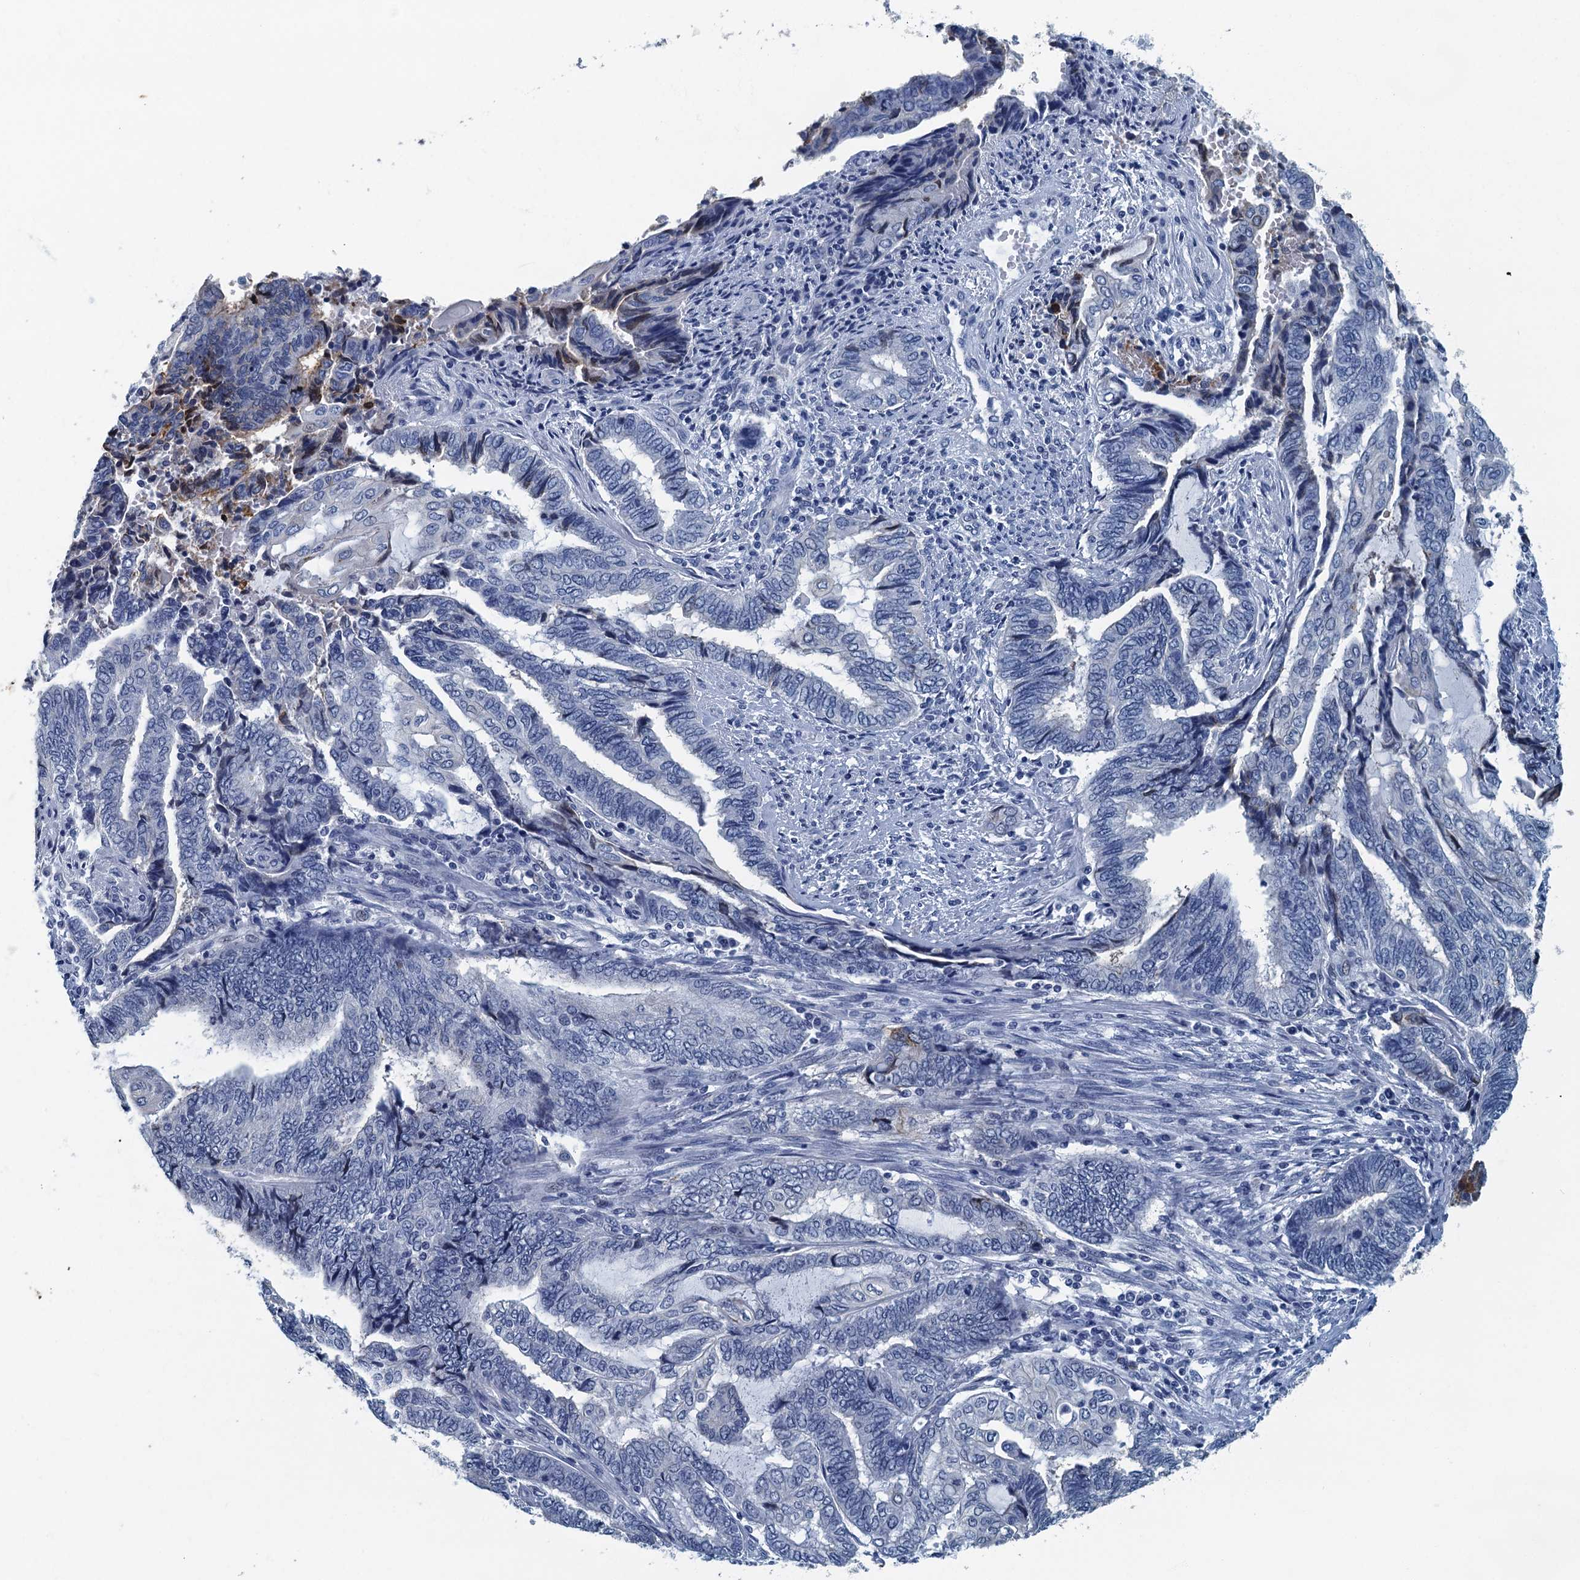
{"staining": {"intensity": "negative", "quantity": "none", "location": "none"}, "tissue": "endometrial cancer", "cell_type": "Tumor cells", "image_type": "cancer", "snomed": [{"axis": "morphology", "description": "Adenocarcinoma, NOS"}, {"axis": "topography", "description": "Uterus"}, {"axis": "topography", "description": "Endometrium"}], "caption": "Tumor cells are negative for protein expression in human adenocarcinoma (endometrial). The staining is performed using DAB brown chromogen with nuclei counter-stained in using hematoxylin.", "gene": "GADL1", "patient": {"sex": "female", "age": 70}}